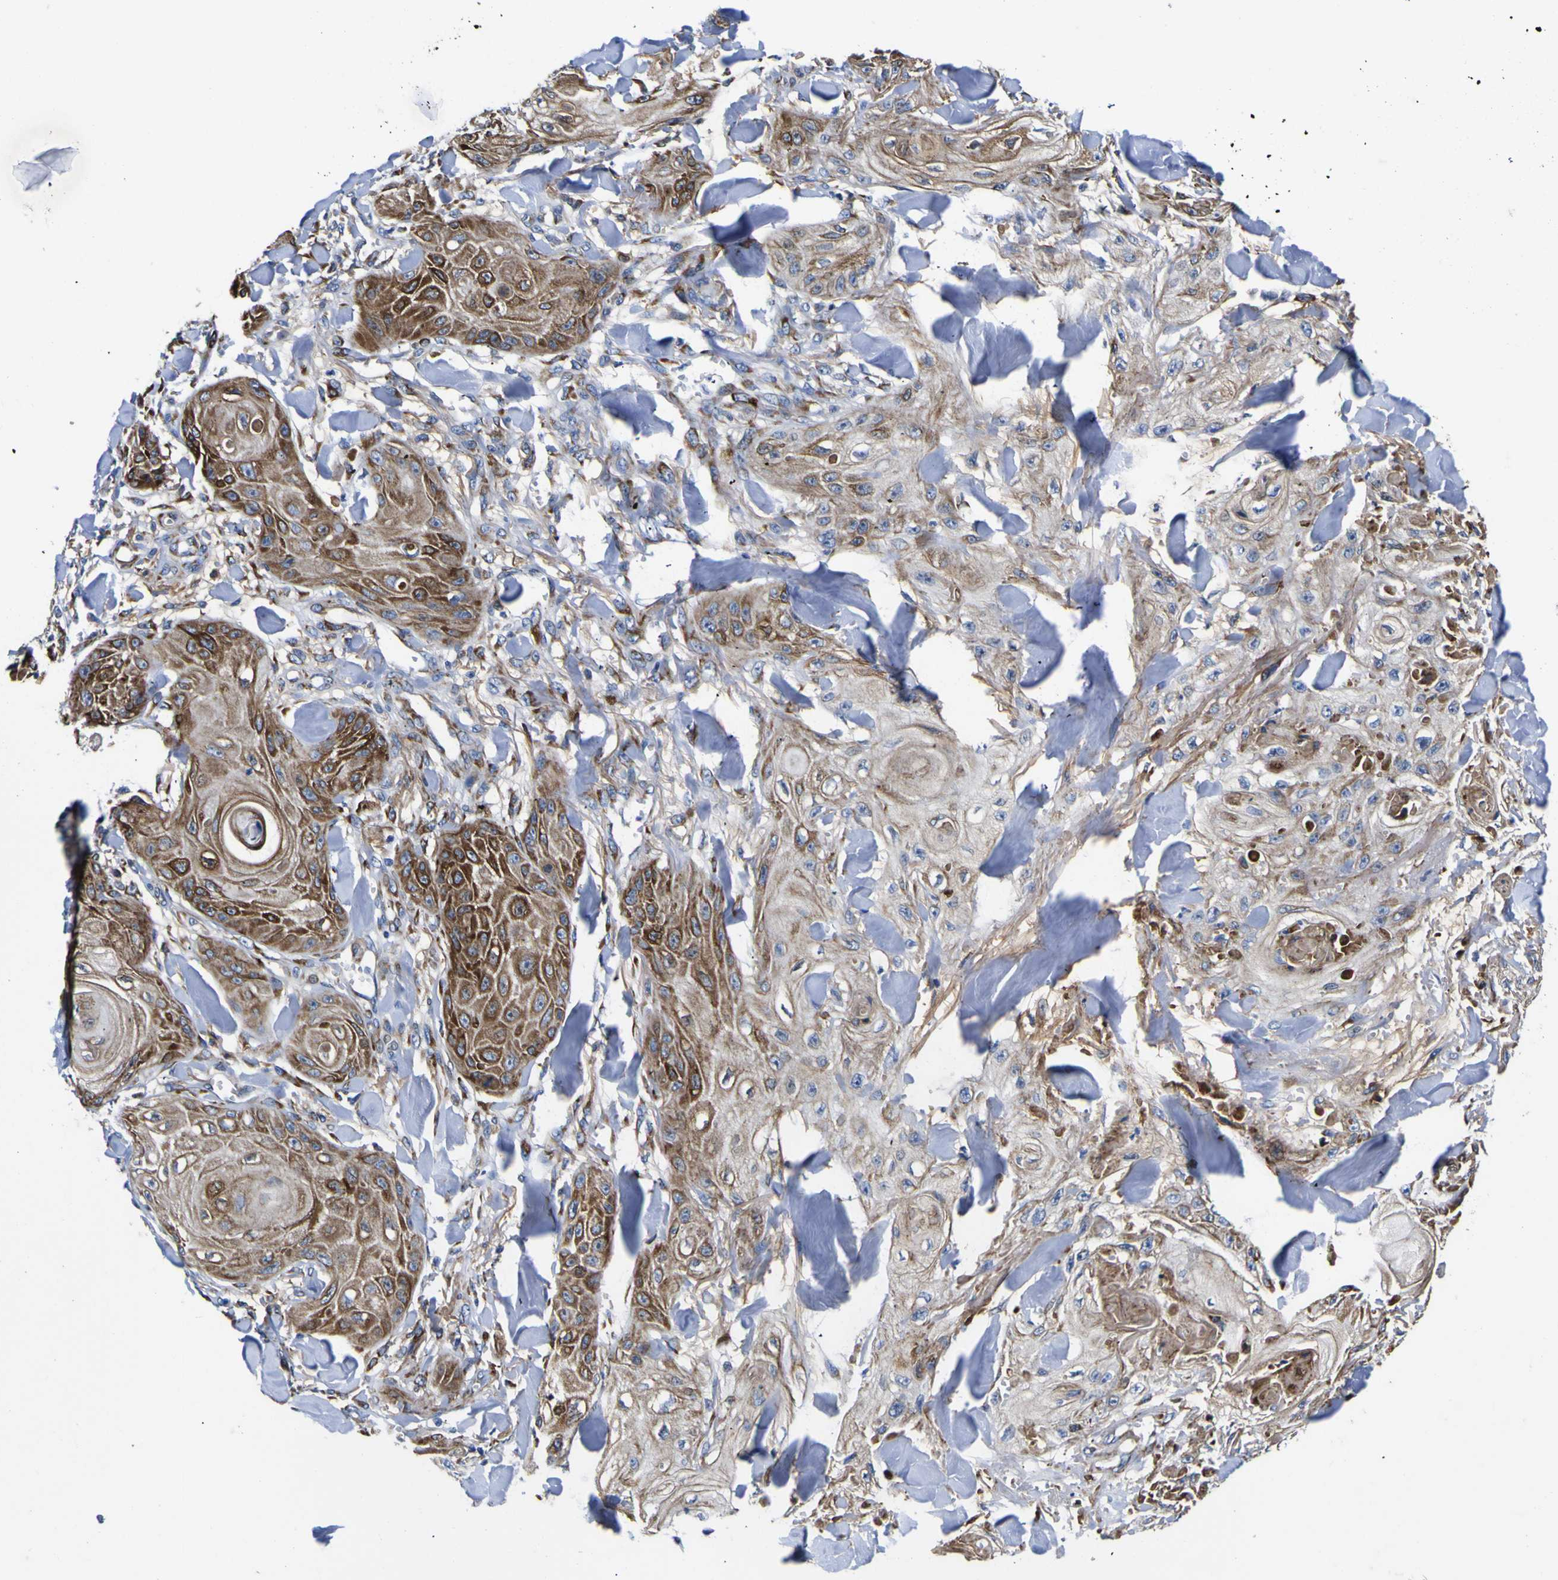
{"staining": {"intensity": "strong", "quantity": "25%-75%", "location": "cytoplasmic/membranous"}, "tissue": "skin cancer", "cell_type": "Tumor cells", "image_type": "cancer", "snomed": [{"axis": "morphology", "description": "Squamous cell carcinoma, NOS"}, {"axis": "topography", "description": "Skin"}], "caption": "Immunohistochemical staining of skin squamous cell carcinoma exhibits high levels of strong cytoplasmic/membranous protein staining in about 25%-75% of tumor cells.", "gene": "SCD", "patient": {"sex": "male", "age": 74}}